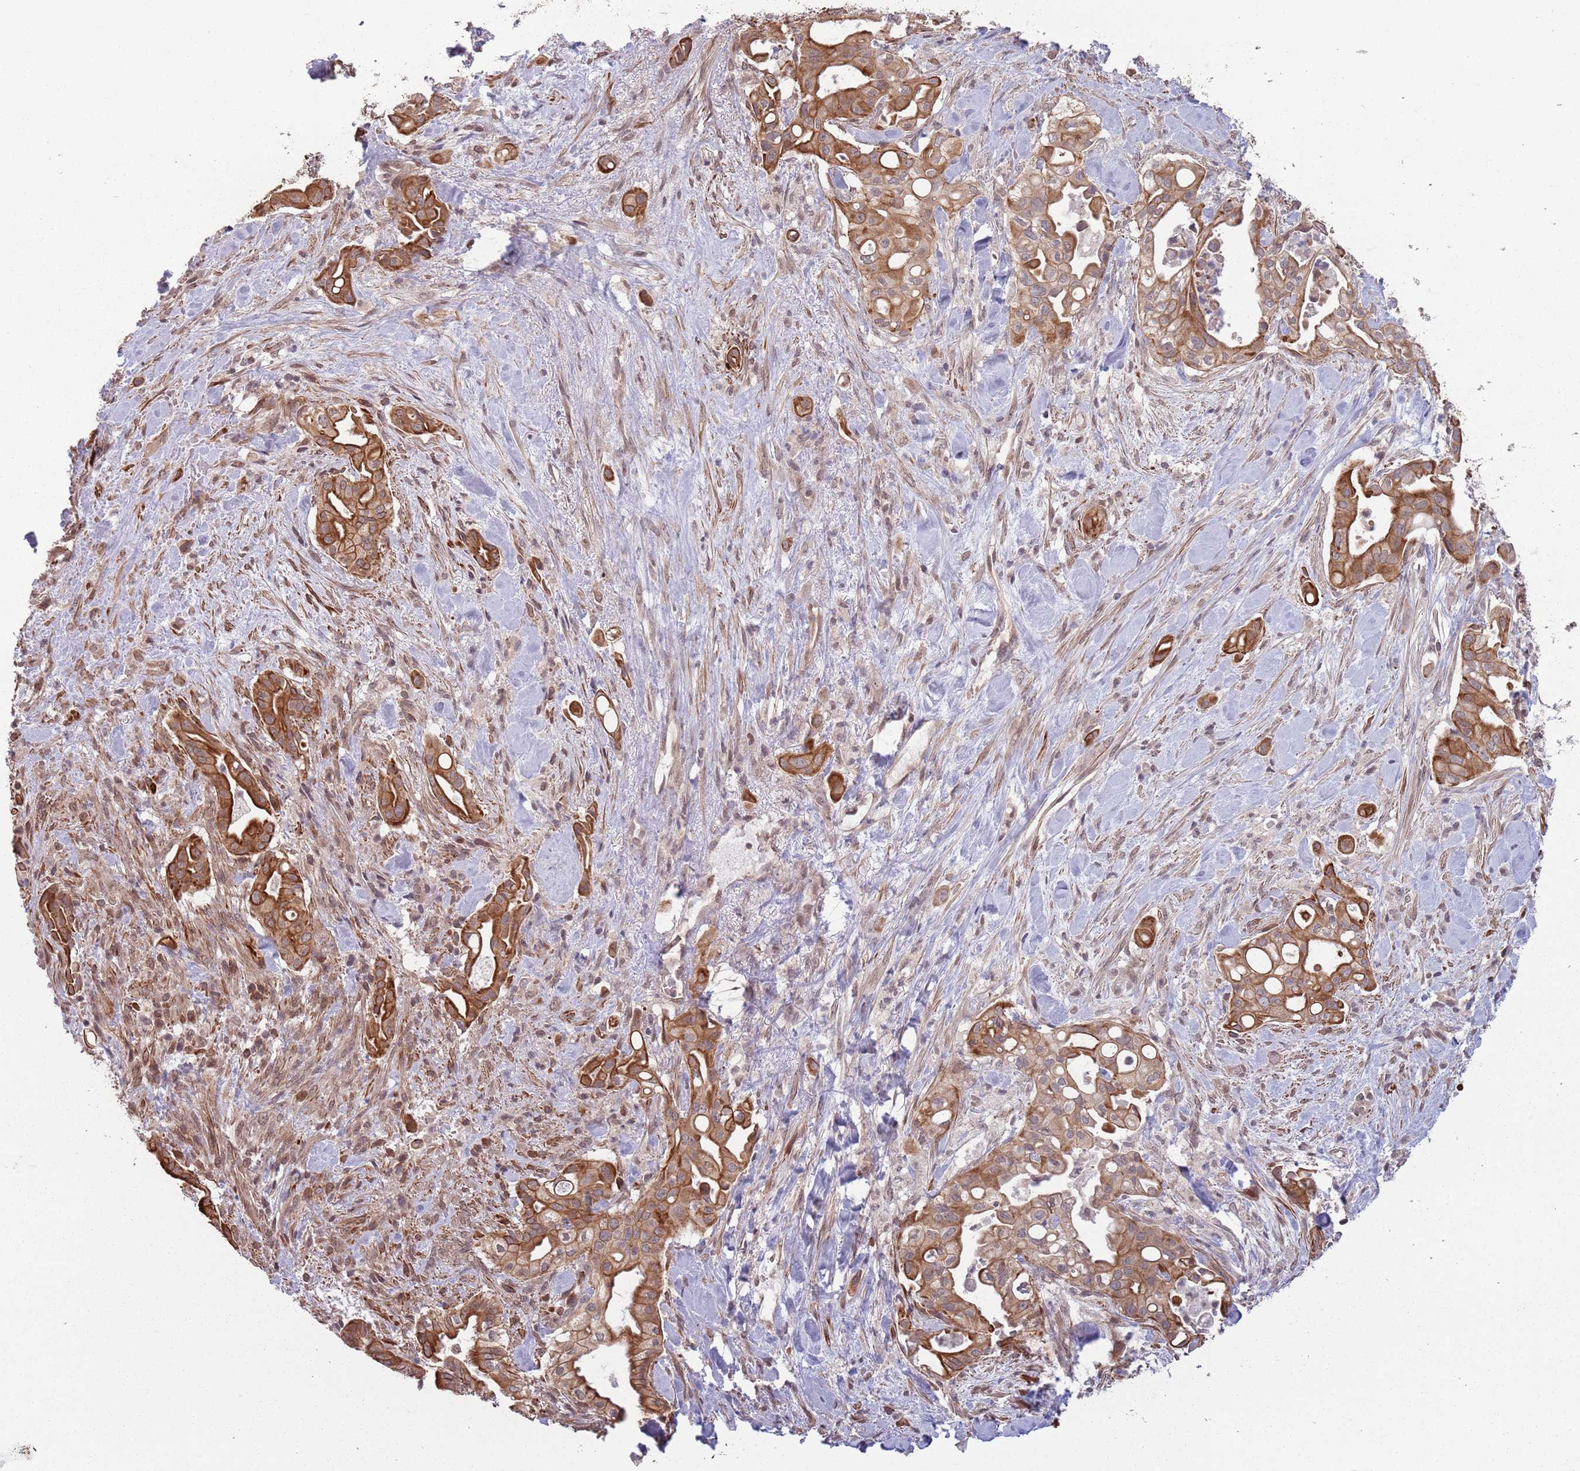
{"staining": {"intensity": "strong", "quantity": ">75%", "location": "cytoplasmic/membranous"}, "tissue": "liver cancer", "cell_type": "Tumor cells", "image_type": "cancer", "snomed": [{"axis": "morphology", "description": "Cholangiocarcinoma"}, {"axis": "topography", "description": "Liver"}], "caption": "High-power microscopy captured an immunohistochemistry histopathology image of liver cholangiocarcinoma, revealing strong cytoplasmic/membranous positivity in approximately >75% of tumor cells.", "gene": "CCDC154", "patient": {"sex": "female", "age": 68}}